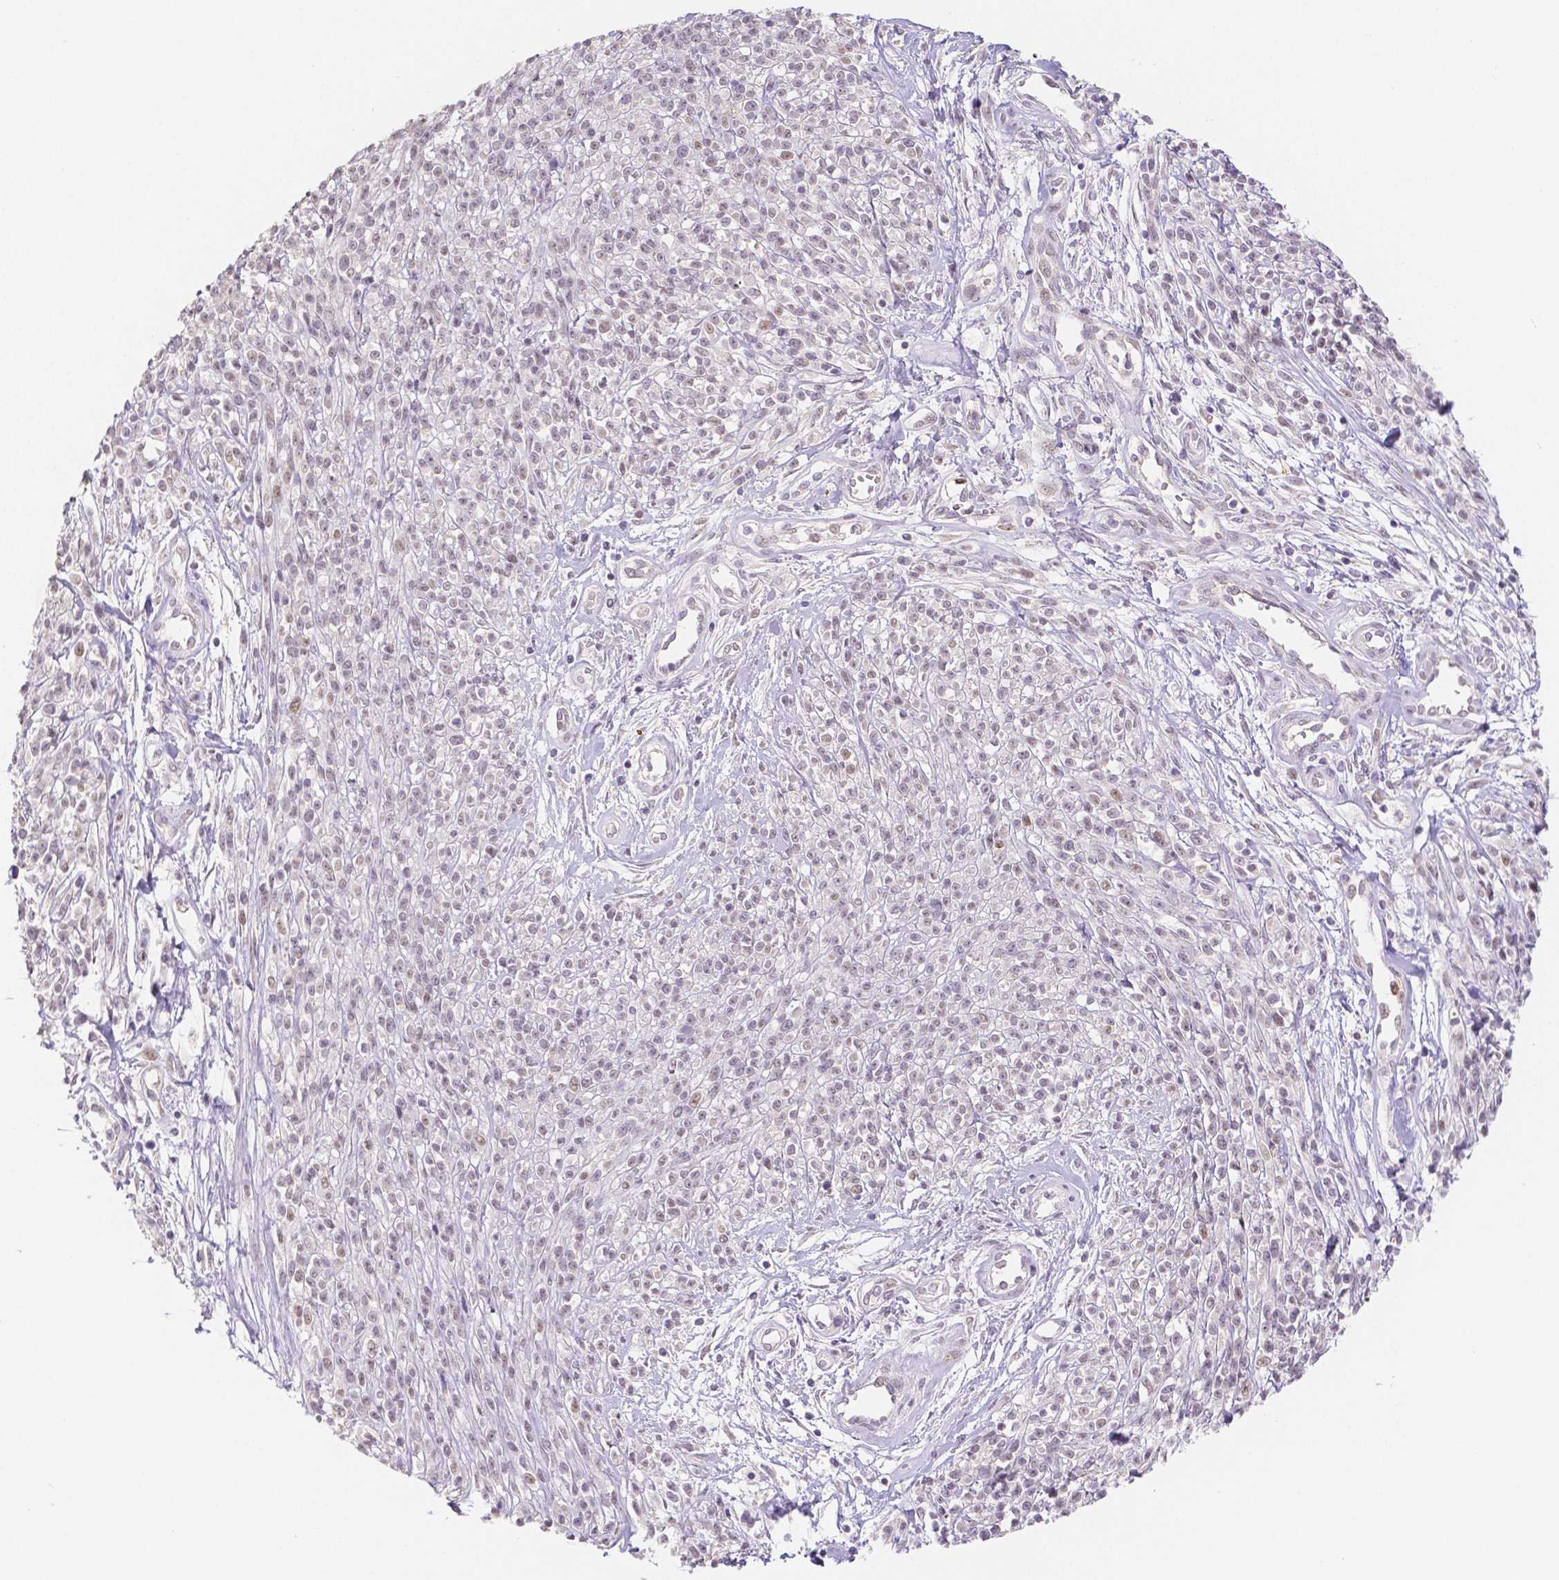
{"staining": {"intensity": "negative", "quantity": "none", "location": "none"}, "tissue": "melanoma", "cell_type": "Tumor cells", "image_type": "cancer", "snomed": [{"axis": "morphology", "description": "Malignant melanoma, NOS"}, {"axis": "topography", "description": "Skin"}, {"axis": "topography", "description": "Skin of trunk"}], "caption": "Photomicrograph shows no protein expression in tumor cells of malignant melanoma tissue.", "gene": "OCLN", "patient": {"sex": "male", "age": 74}}